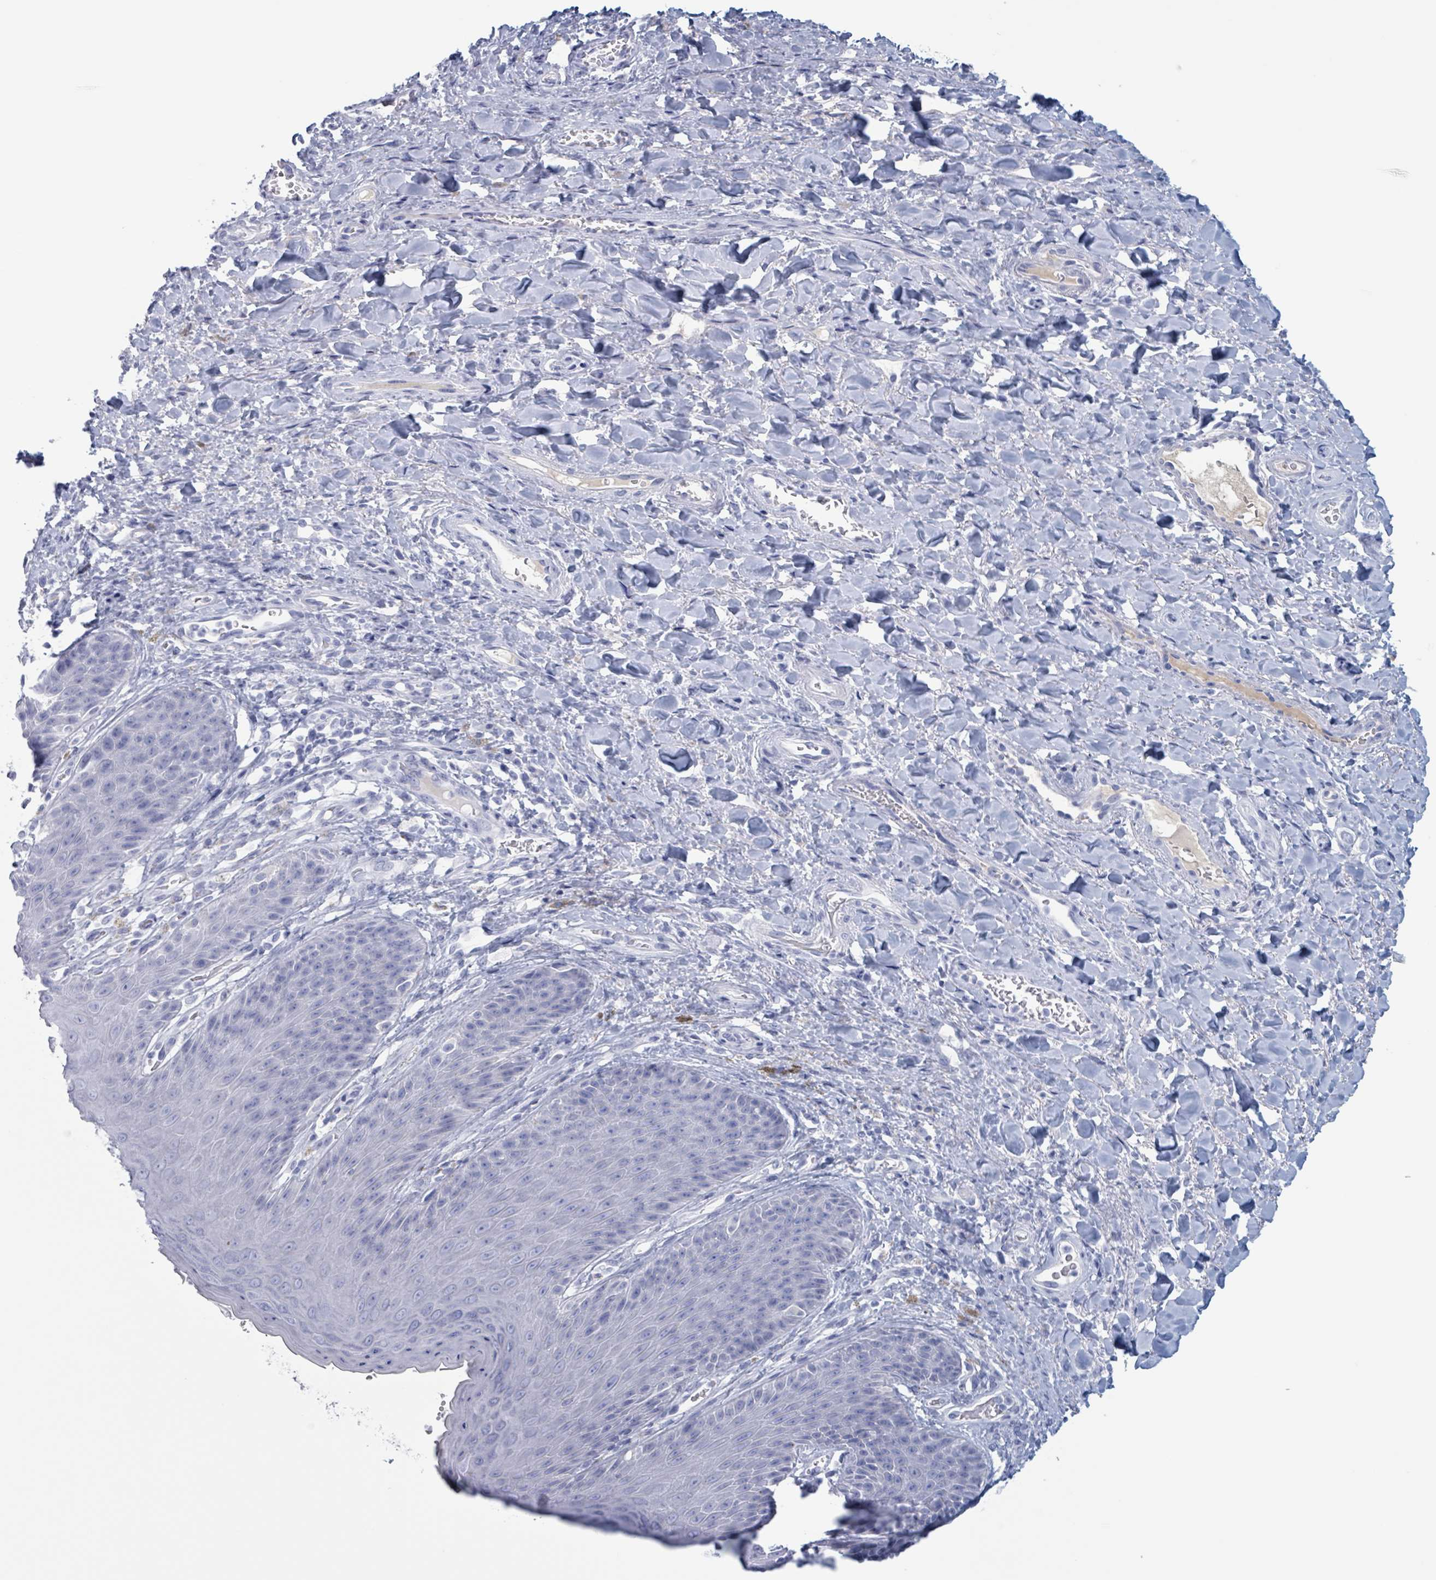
{"staining": {"intensity": "negative", "quantity": "none", "location": "none"}, "tissue": "skin", "cell_type": "Epidermal cells", "image_type": "normal", "snomed": [{"axis": "morphology", "description": "Normal tissue, NOS"}, {"axis": "topography", "description": "Anal"}], "caption": "Benign skin was stained to show a protein in brown. There is no significant staining in epidermal cells. (DAB (3,3'-diaminobenzidine) immunohistochemistry, high magnification).", "gene": "KLK4", "patient": {"sex": "female", "age": 89}}